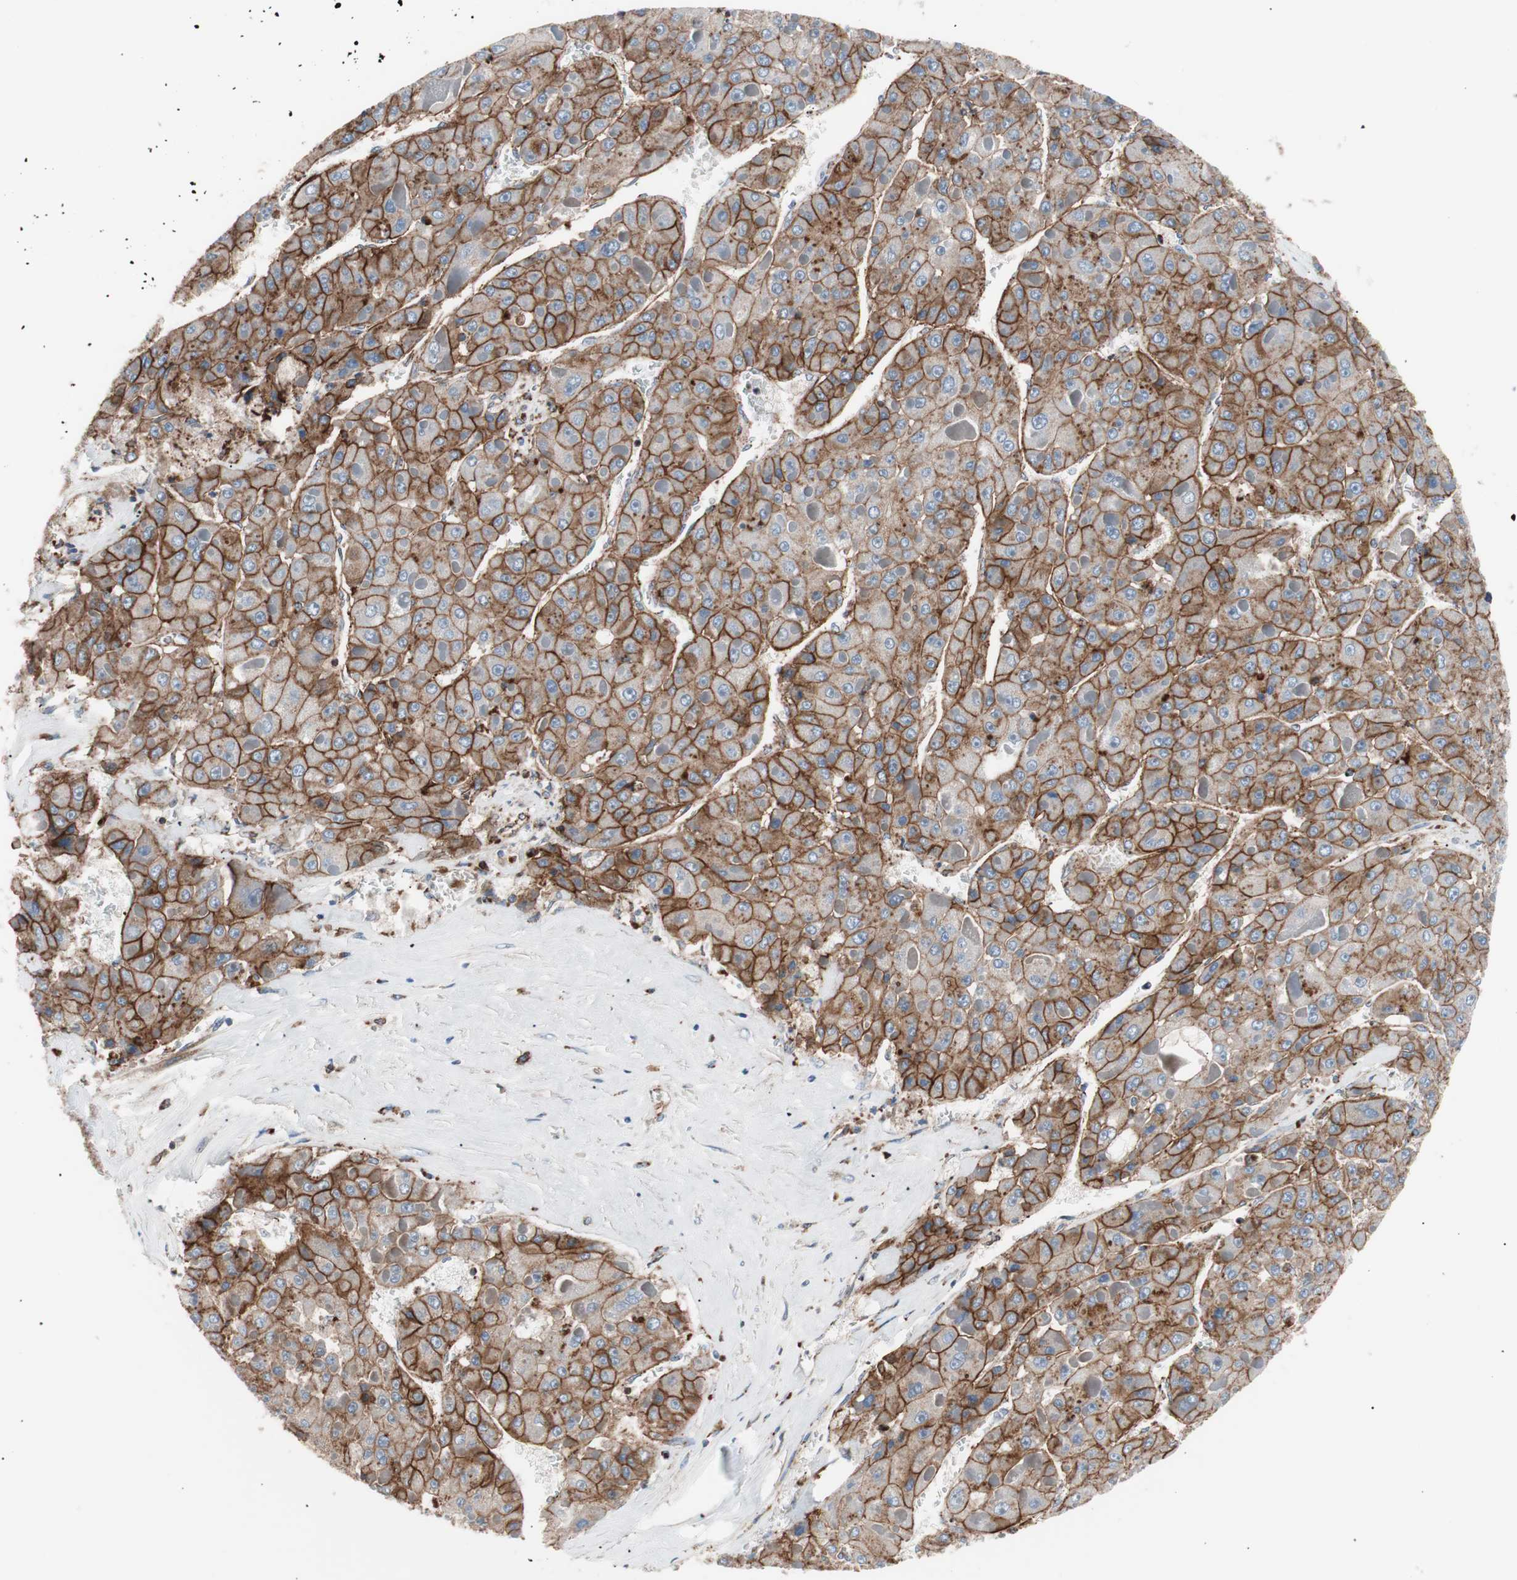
{"staining": {"intensity": "strong", "quantity": ">75%", "location": "cytoplasmic/membranous"}, "tissue": "liver cancer", "cell_type": "Tumor cells", "image_type": "cancer", "snomed": [{"axis": "morphology", "description": "Carcinoma, Hepatocellular, NOS"}, {"axis": "topography", "description": "Liver"}], "caption": "Strong cytoplasmic/membranous staining for a protein is seen in approximately >75% of tumor cells of liver hepatocellular carcinoma using immunohistochemistry (IHC).", "gene": "FLOT2", "patient": {"sex": "female", "age": 73}}